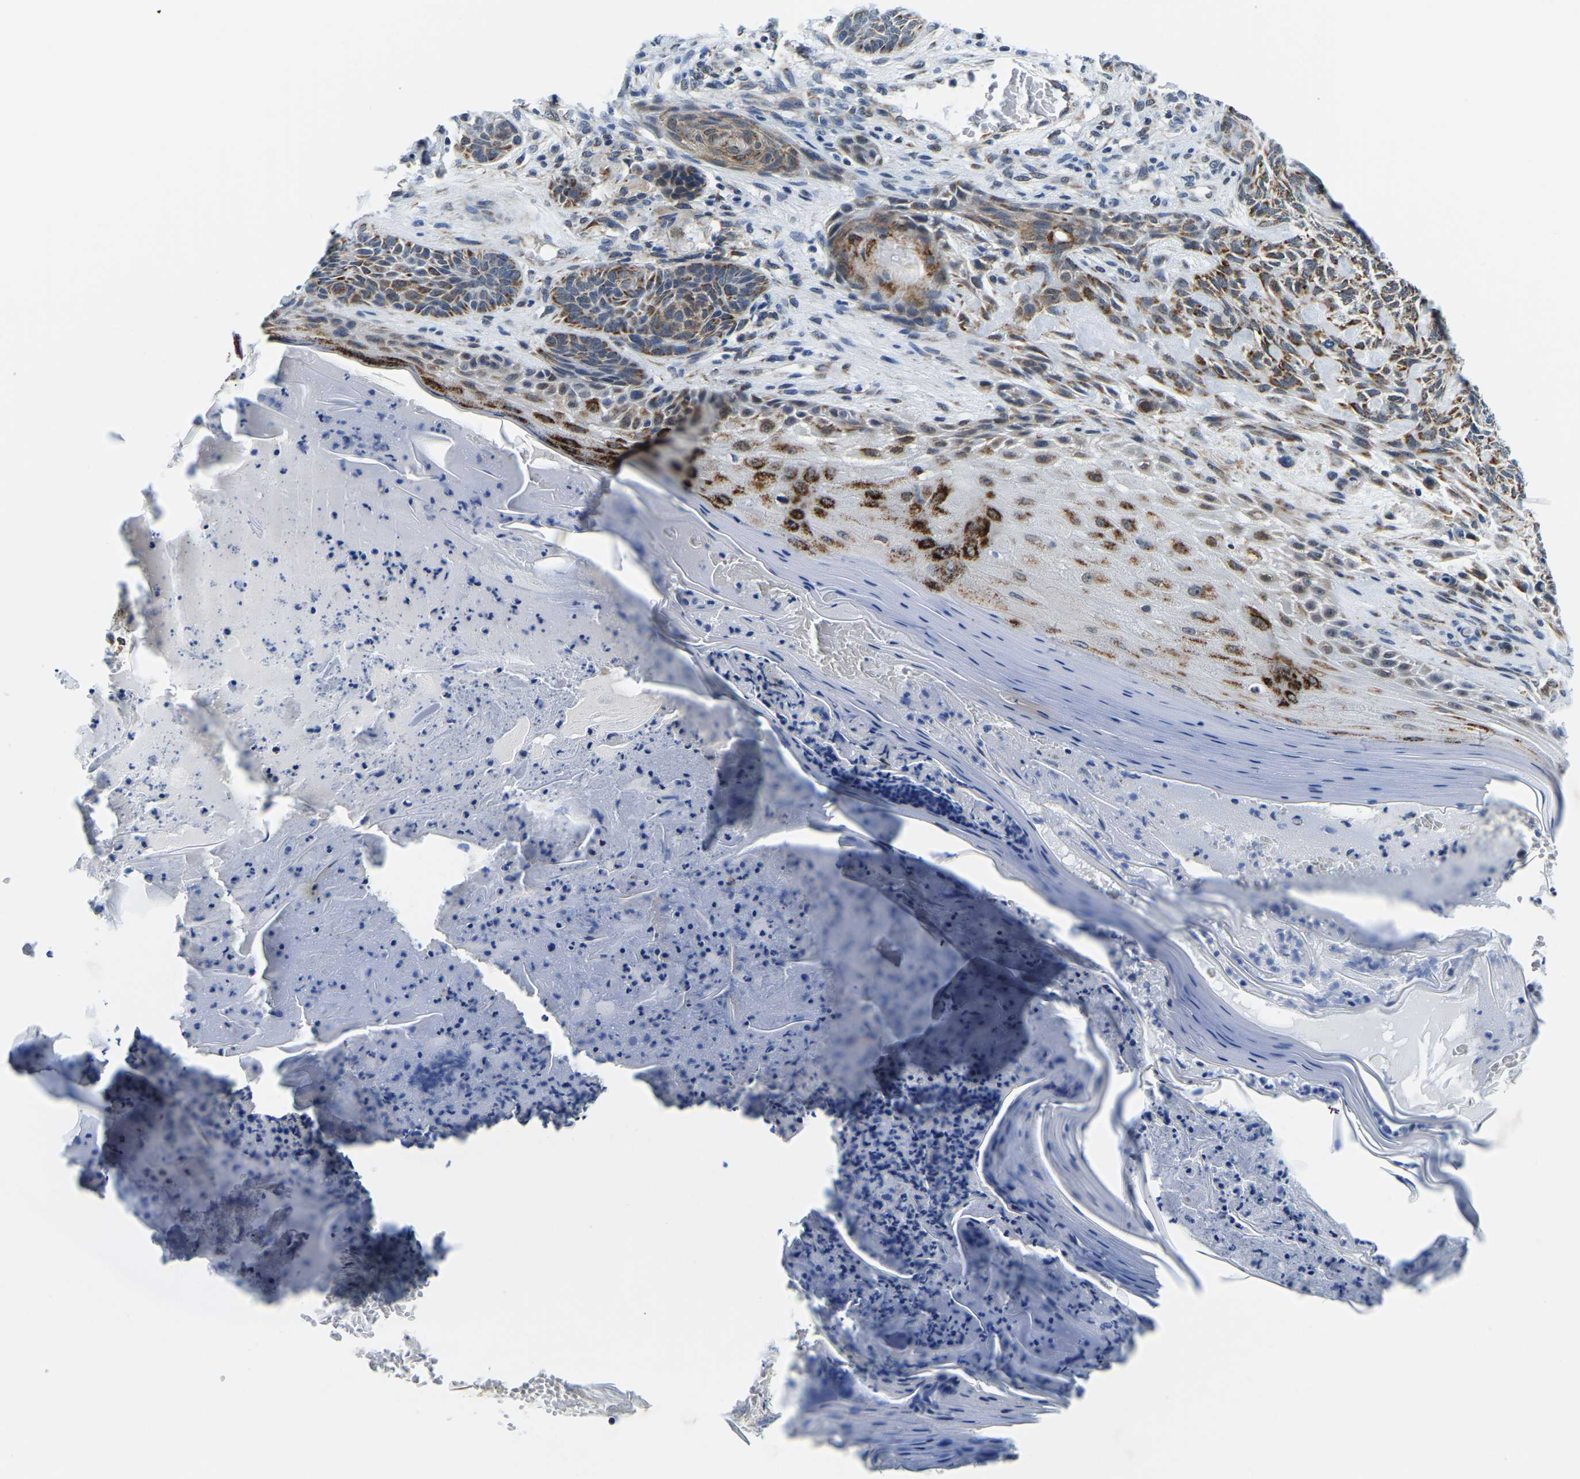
{"staining": {"intensity": "moderate", "quantity": ">75%", "location": "cytoplasmic/membranous"}, "tissue": "skin cancer", "cell_type": "Tumor cells", "image_type": "cancer", "snomed": [{"axis": "morphology", "description": "Basal cell carcinoma"}, {"axis": "topography", "description": "Skin"}], "caption": "An image of basal cell carcinoma (skin) stained for a protein reveals moderate cytoplasmic/membranous brown staining in tumor cells. (DAB IHC with brightfield microscopy, high magnification).", "gene": "BNIP3L", "patient": {"sex": "male", "age": 55}}